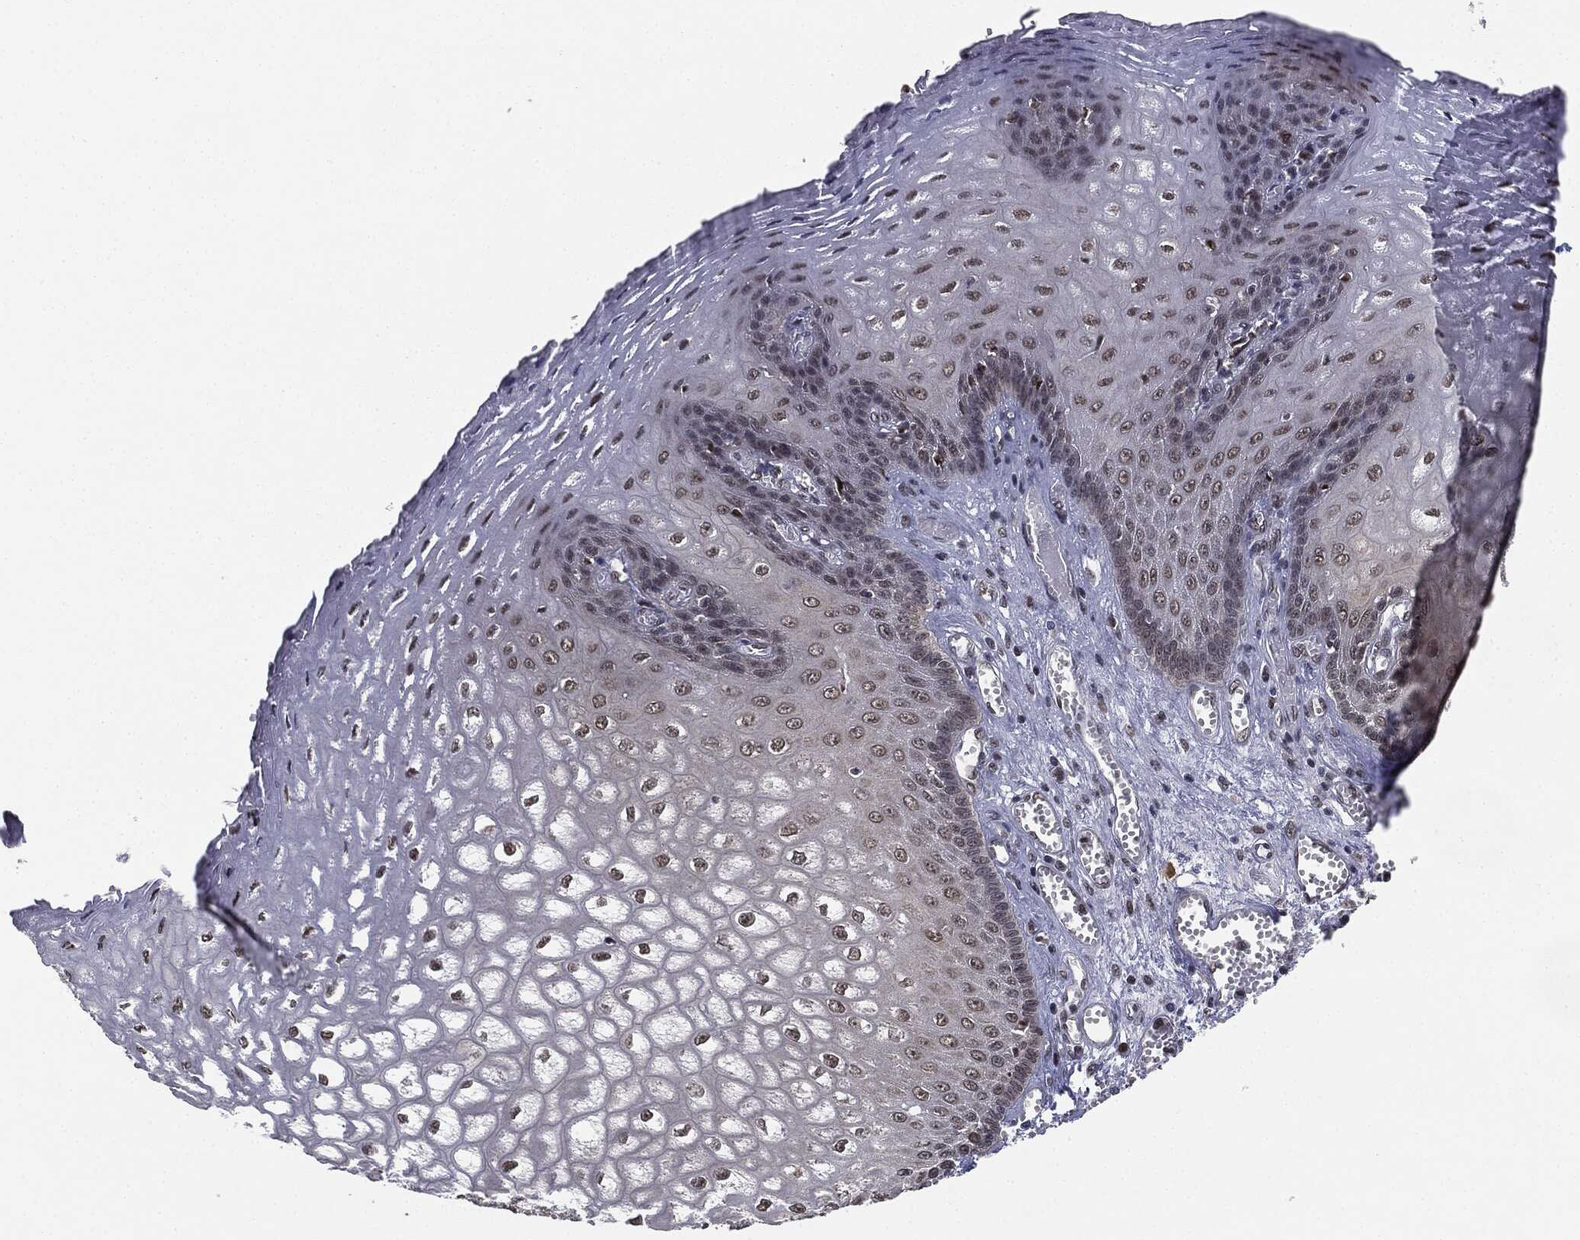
{"staining": {"intensity": "strong", "quantity": "<25%", "location": "nuclear"}, "tissue": "esophagus", "cell_type": "Squamous epithelial cells", "image_type": "normal", "snomed": [{"axis": "morphology", "description": "Normal tissue, NOS"}, {"axis": "topography", "description": "Esophagus"}], "caption": "Esophagus stained with DAB immunohistochemistry reveals medium levels of strong nuclear positivity in about <25% of squamous epithelial cells.", "gene": "TBC1D22A", "patient": {"sex": "male", "age": 58}}